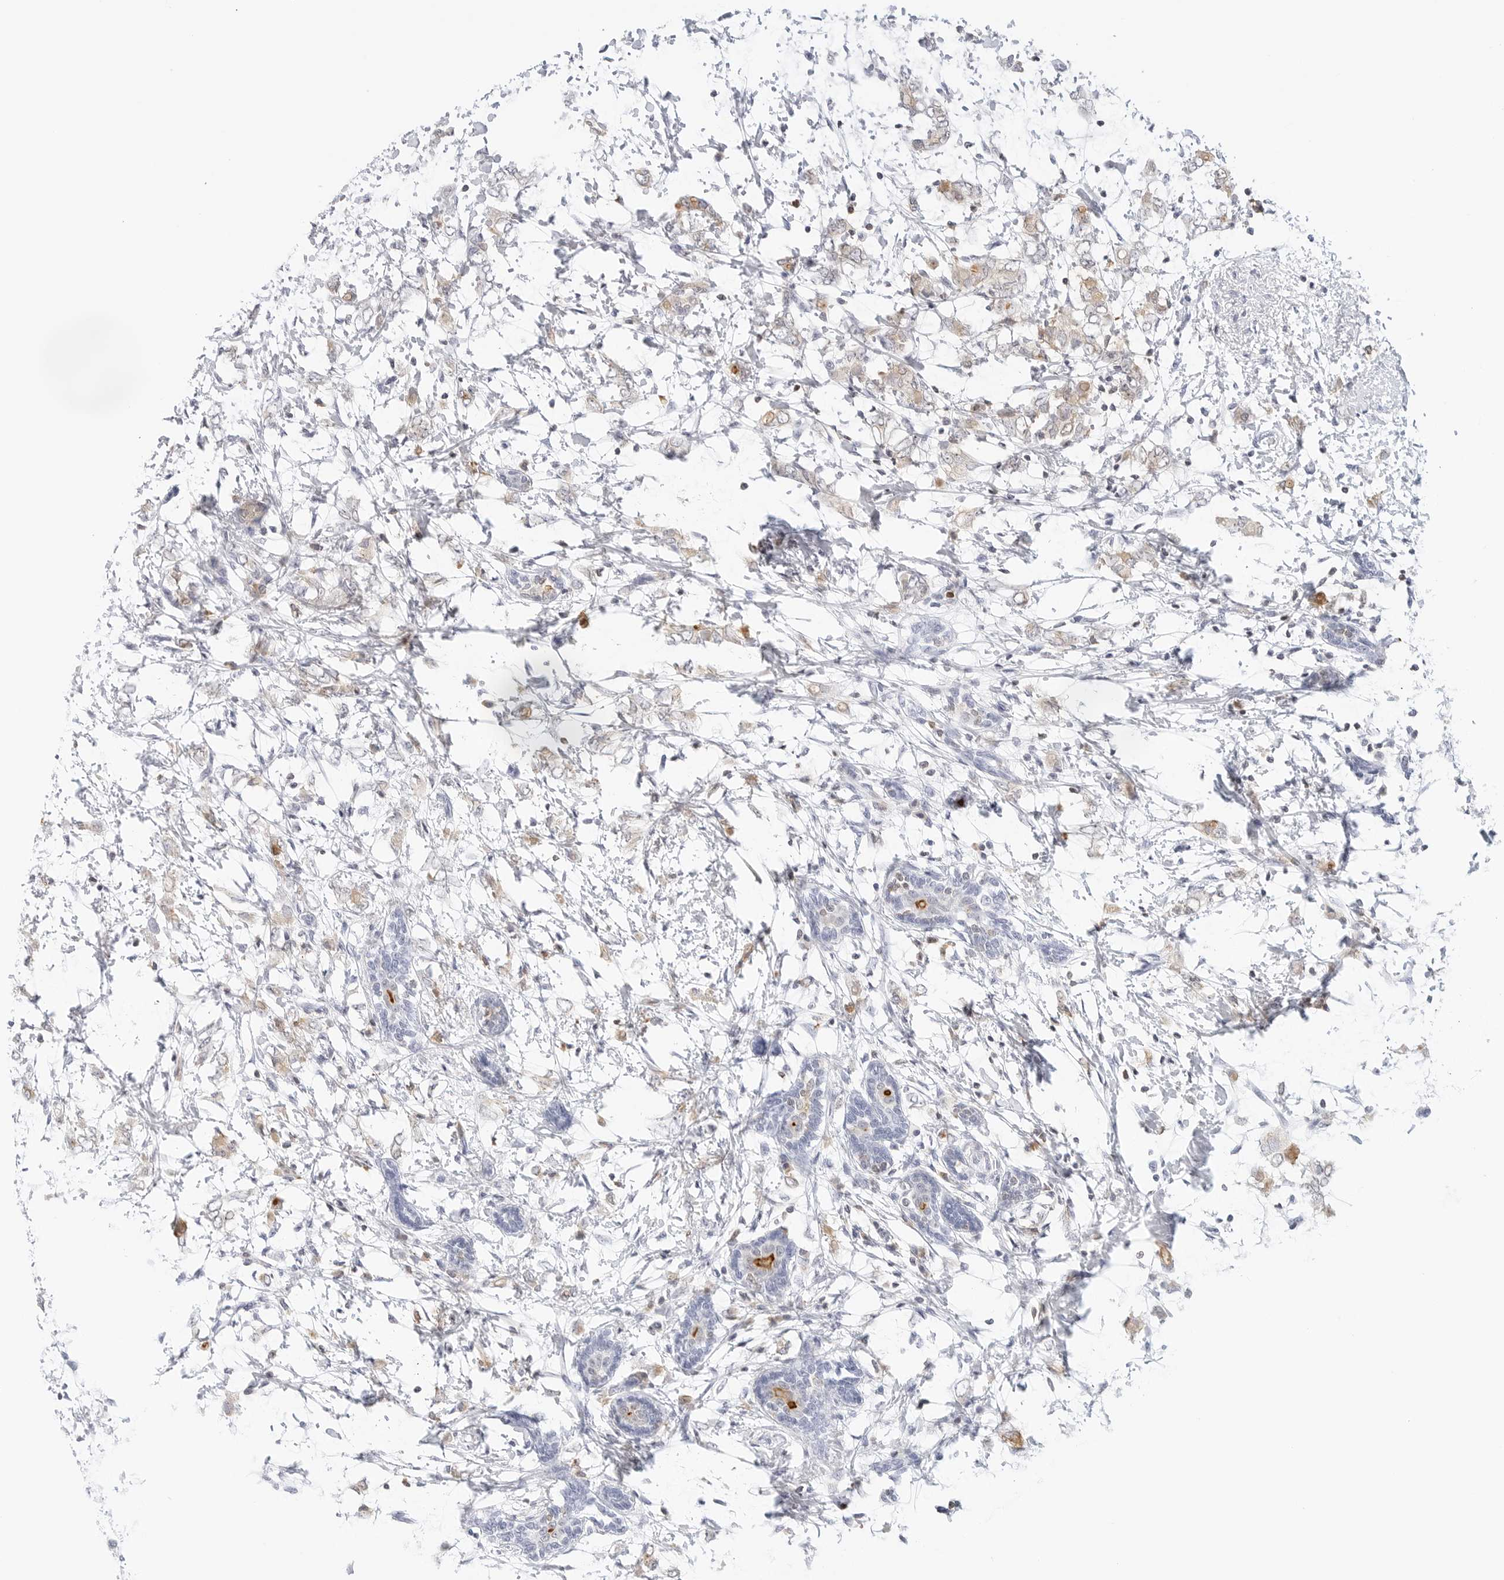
{"staining": {"intensity": "weak", "quantity": "25%-75%", "location": "cytoplasmic/membranous"}, "tissue": "breast cancer", "cell_type": "Tumor cells", "image_type": "cancer", "snomed": [{"axis": "morphology", "description": "Normal tissue, NOS"}, {"axis": "morphology", "description": "Lobular carcinoma"}, {"axis": "topography", "description": "Breast"}], "caption": "Immunohistochemical staining of lobular carcinoma (breast) exhibits weak cytoplasmic/membranous protein expression in about 25%-75% of tumor cells.", "gene": "SLC9A3R1", "patient": {"sex": "female", "age": 47}}